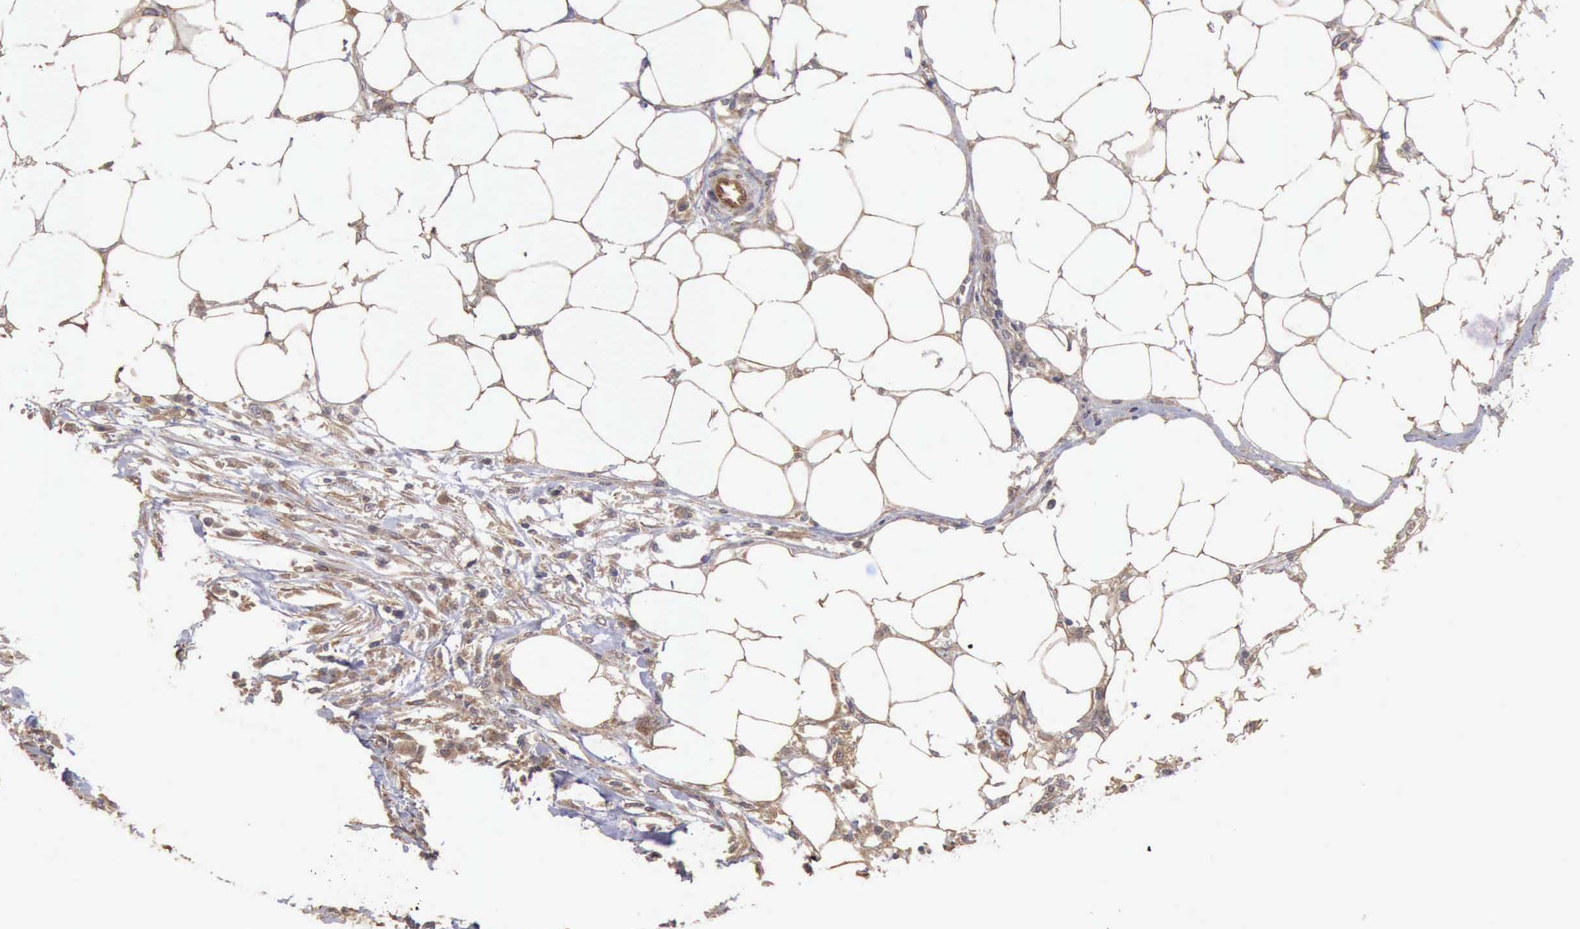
{"staining": {"intensity": "weak", "quantity": "25%-75%", "location": "cytoplasmic/membranous"}, "tissue": "colorectal cancer", "cell_type": "Tumor cells", "image_type": "cancer", "snomed": [{"axis": "morphology", "description": "Adenocarcinoma, NOS"}, {"axis": "topography", "description": "Colon"}], "caption": "Protein positivity by immunohistochemistry (IHC) shows weak cytoplasmic/membranous staining in about 25%-75% of tumor cells in colorectal adenocarcinoma. The staining was performed using DAB, with brown indicating positive protein expression. Nuclei are stained blue with hematoxylin.", "gene": "BMX", "patient": {"sex": "male", "age": 71}}